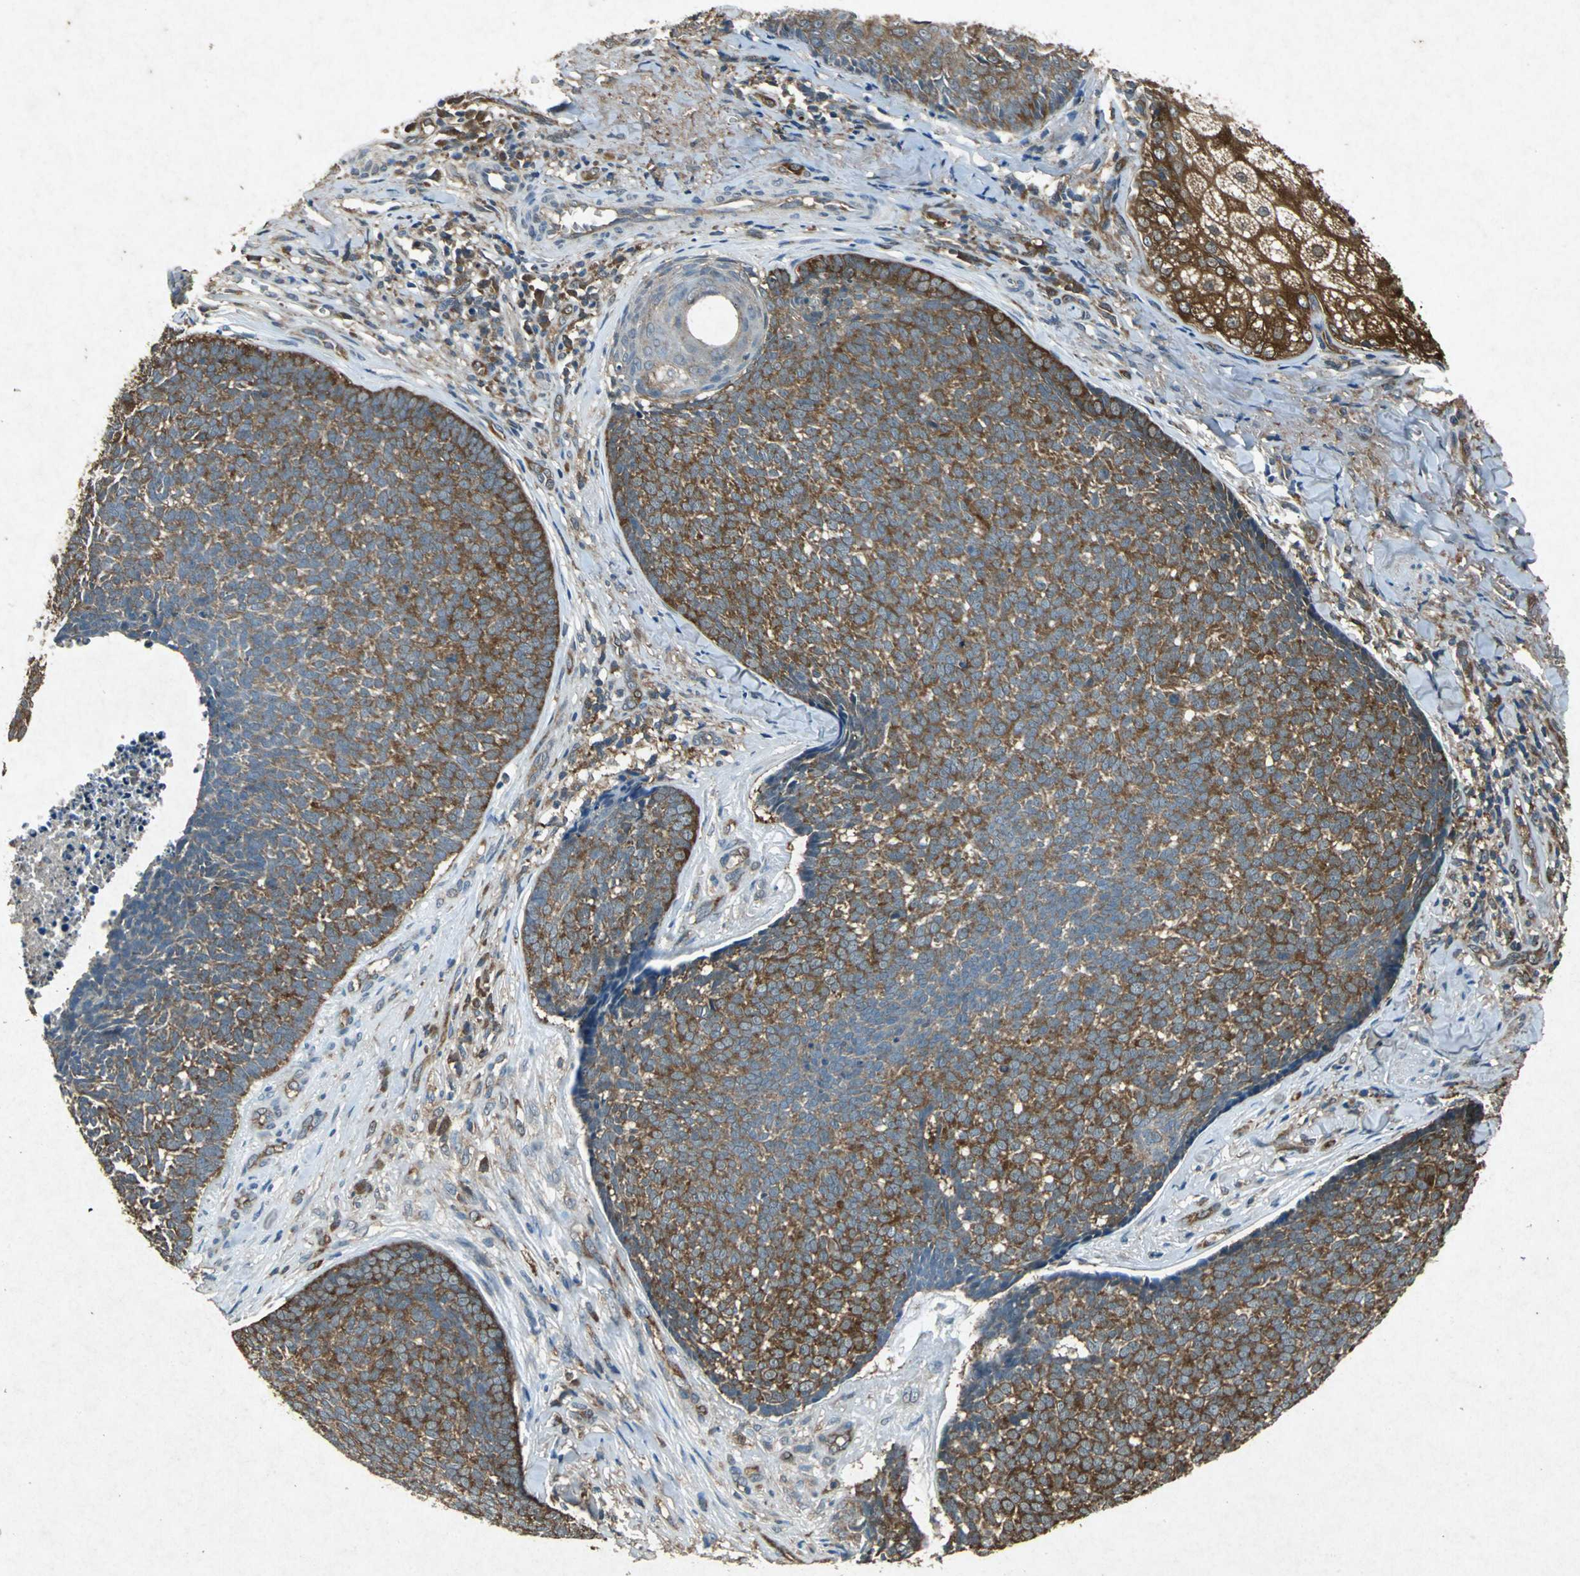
{"staining": {"intensity": "strong", "quantity": ">75%", "location": "cytoplasmic/membranous"}, "tissue": "skin cancer", "cell_type": "Tumor cells", "image_type": "cancer", "snomed": [{"axis": "morphology", "description": "Basal cell carcinoma"}, {"axis": "topography", "description": "Skin"}], "caption": "A brown stain highlights strong cytoplasmic/membranous expression of a protein in human basal cell carcinoma (skin) tumor cells.", "gene": "HSP90AB1", "patient": {"sex": "male", "age": 84}}